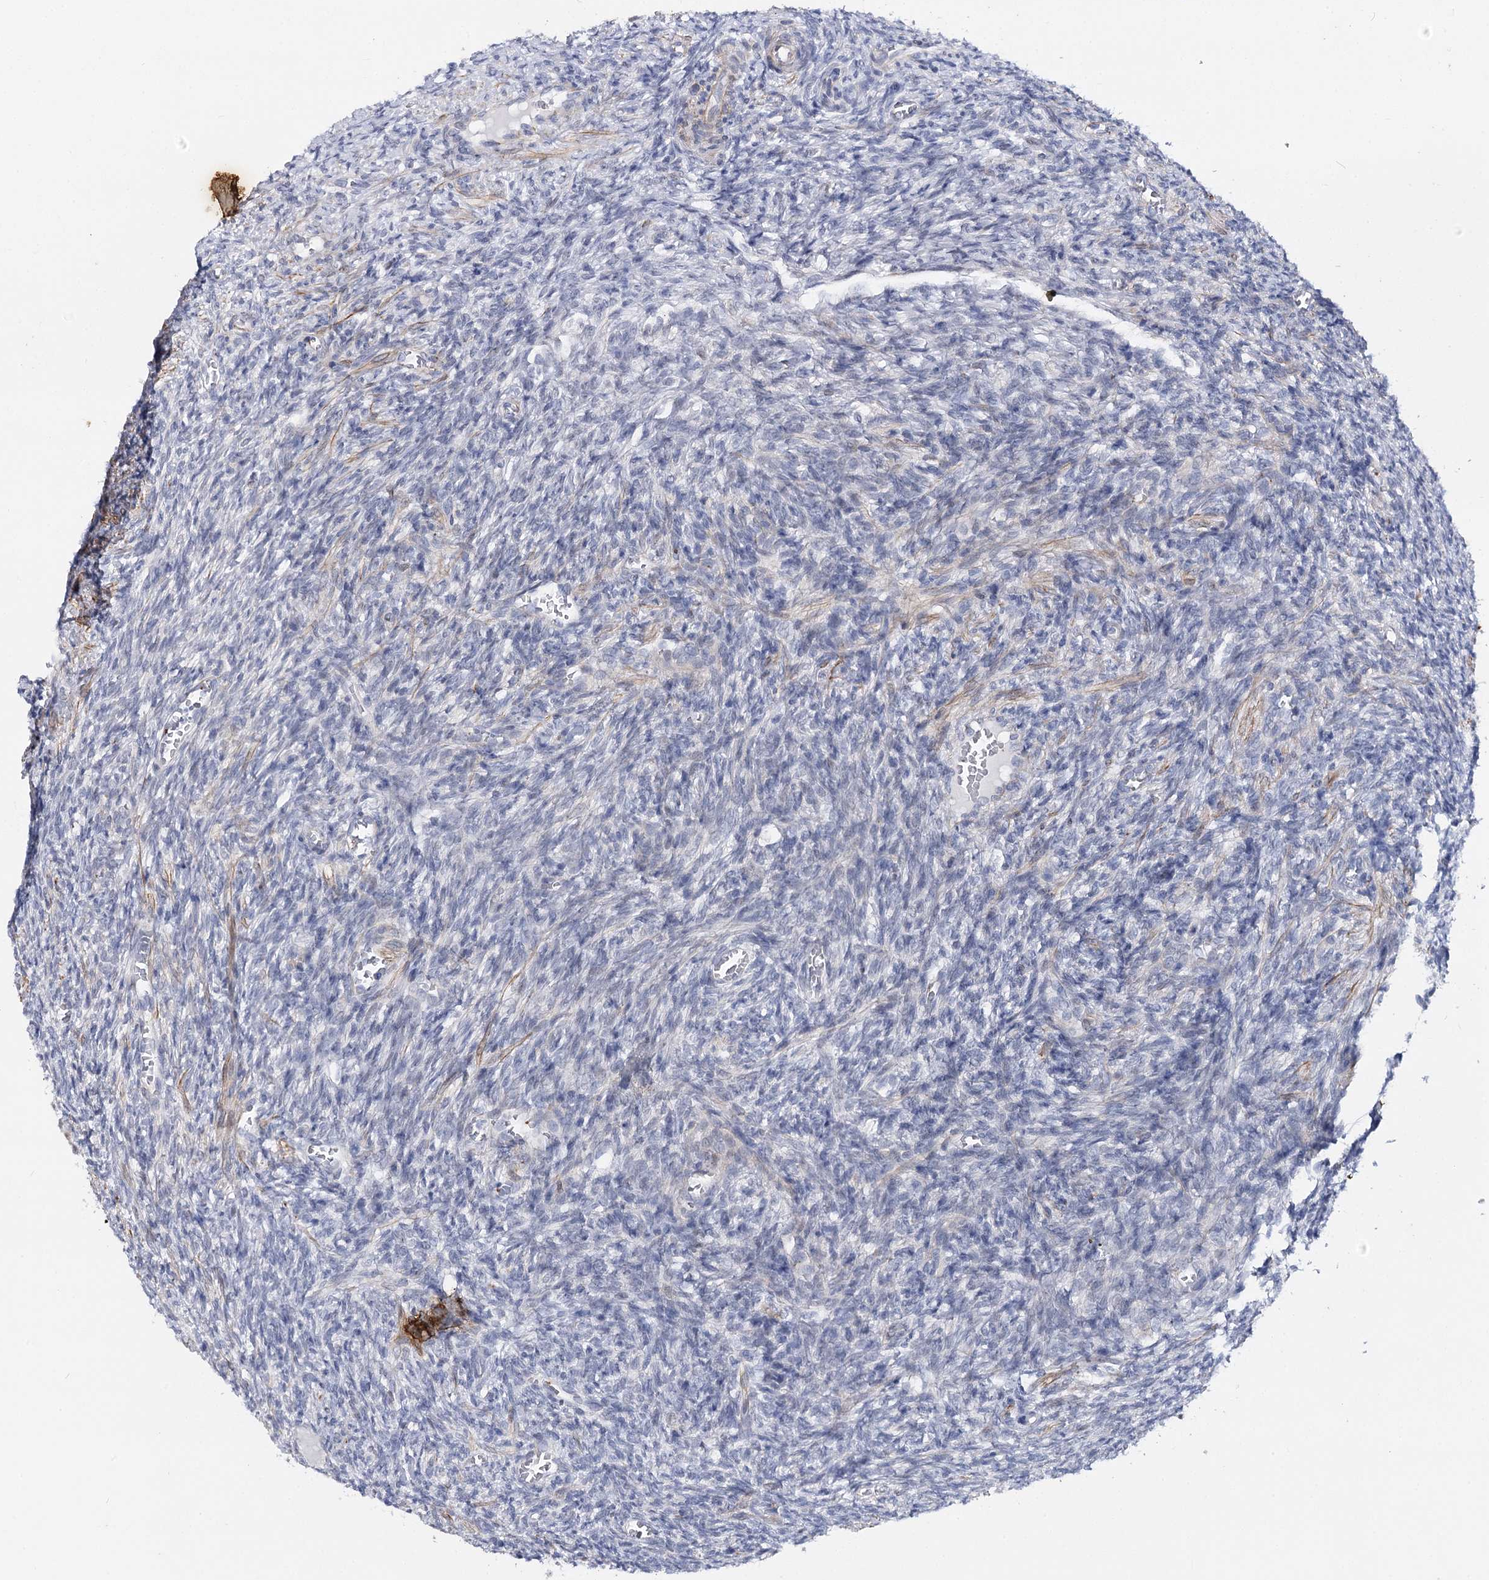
{"staining": {"intensity": "negative", "quantity": "none", "location": "none"}, "tissue": "ovary", "cell_type": "Ovarian stroma cells", "image_type": "normal", "snomed": [{"axis": "morphology", "description": "Normal tissue, NOS"}, {"axis": "topography", "description": "Ovary"}], "caption": "High magnification brightfield microscopy of benign ovary stained with DAB (3,3'-diaminobenzidine) (brown) and counterstained with hematoxylin (blue): ovarian stroma cells show no significant staining.", "gene": "AGXT2", "patient": {"sex": "female", "age": 27}}